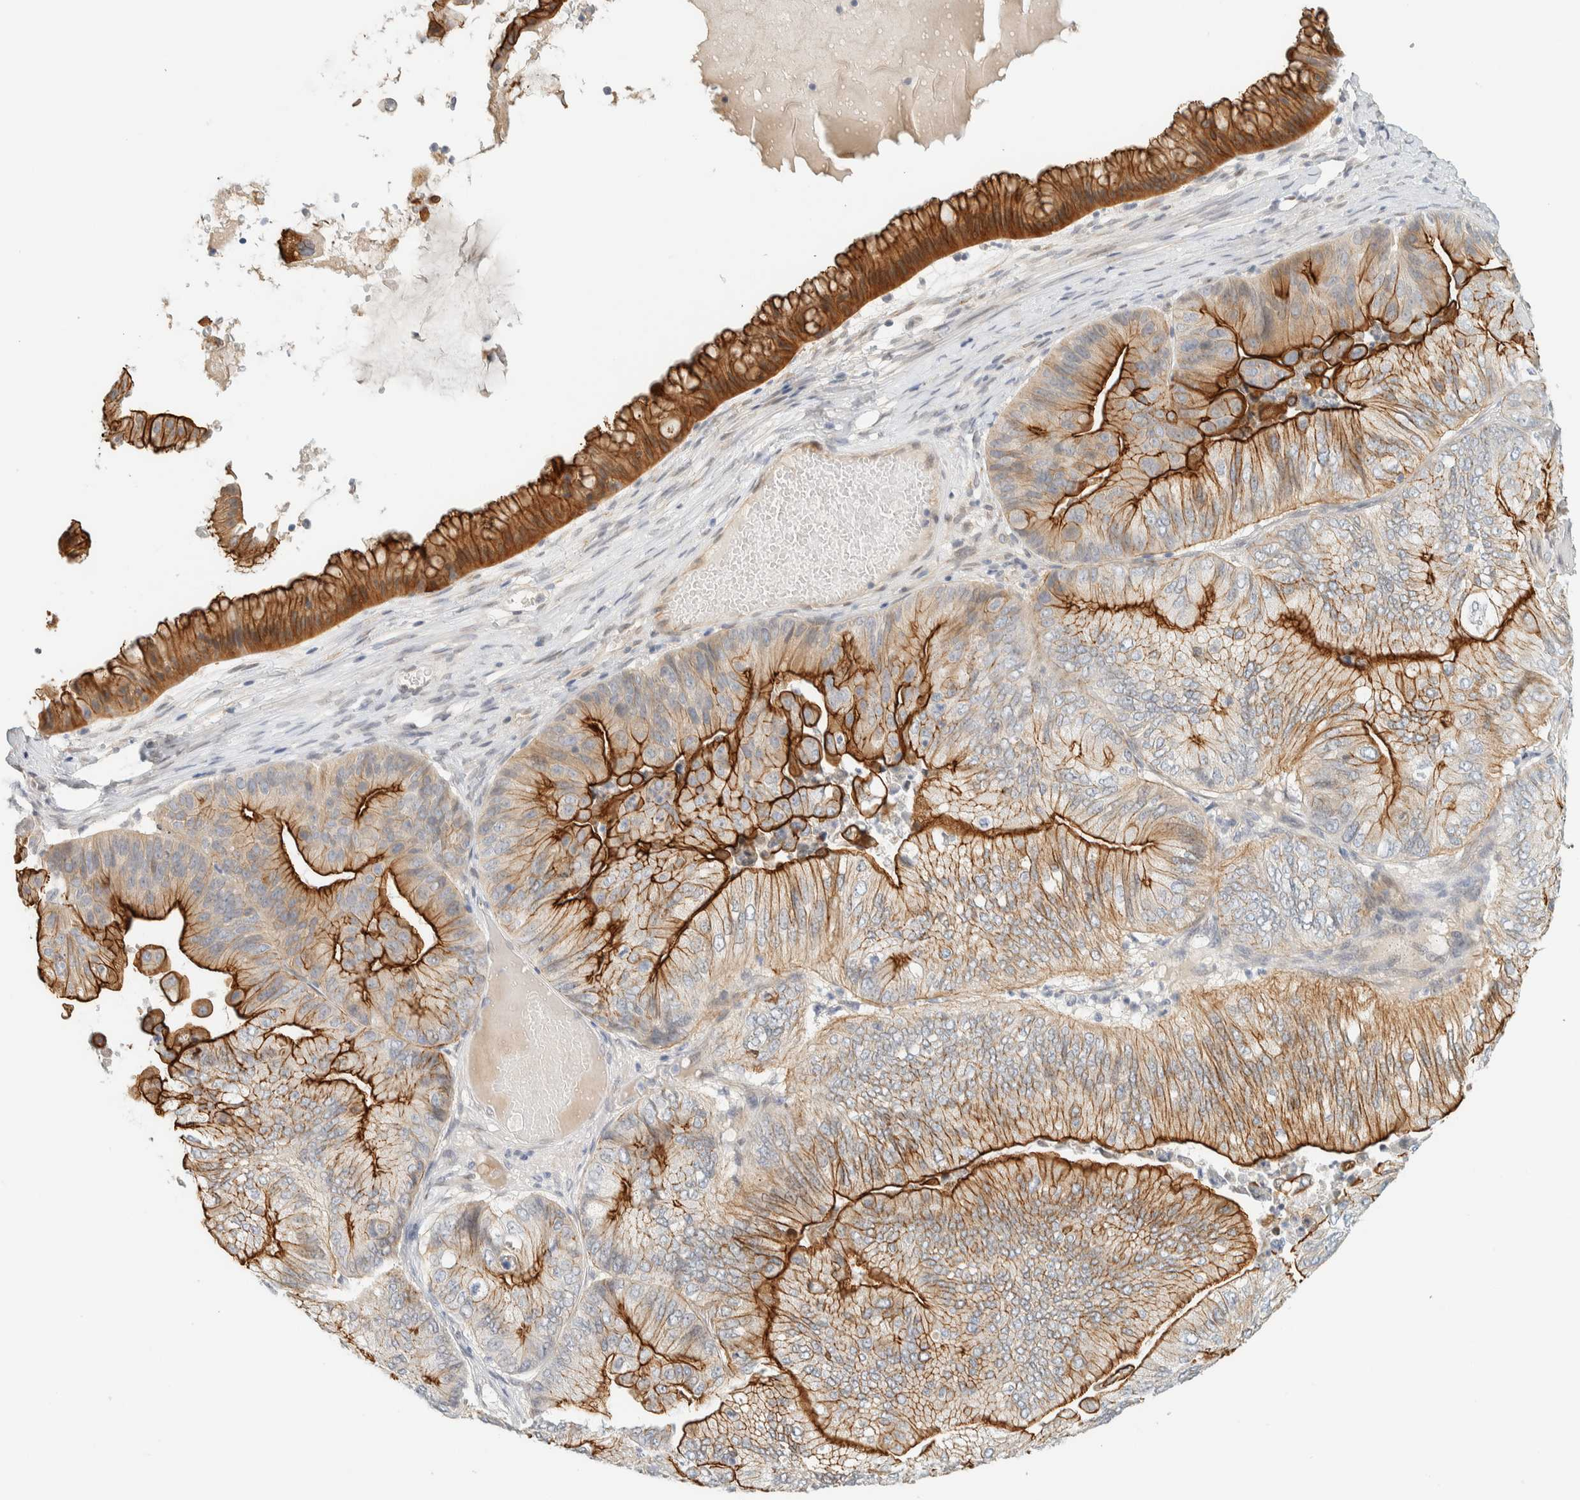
{"staining": {"intensity": "strong", "quantity": "25%-75%", "location": "cytoplasmic/membranous"}, "tissue": "ovarian cancer", "cell_type": "Tumor cells", "image_type": "cancer", "snomed": [{"axis": "morphology", "description": "Cystadenocarcinoma, mucinous, NOS"}, {"axis": "topography", "description": "Ovary"}], "caption": "The immunohistochemical stain highlights strong cytoplasmic/membranous positivity in tumor cells of ovarian cancer tissue.", "gene": "C1QTNF12", "patient": {"sex": "female", "age": 61}}